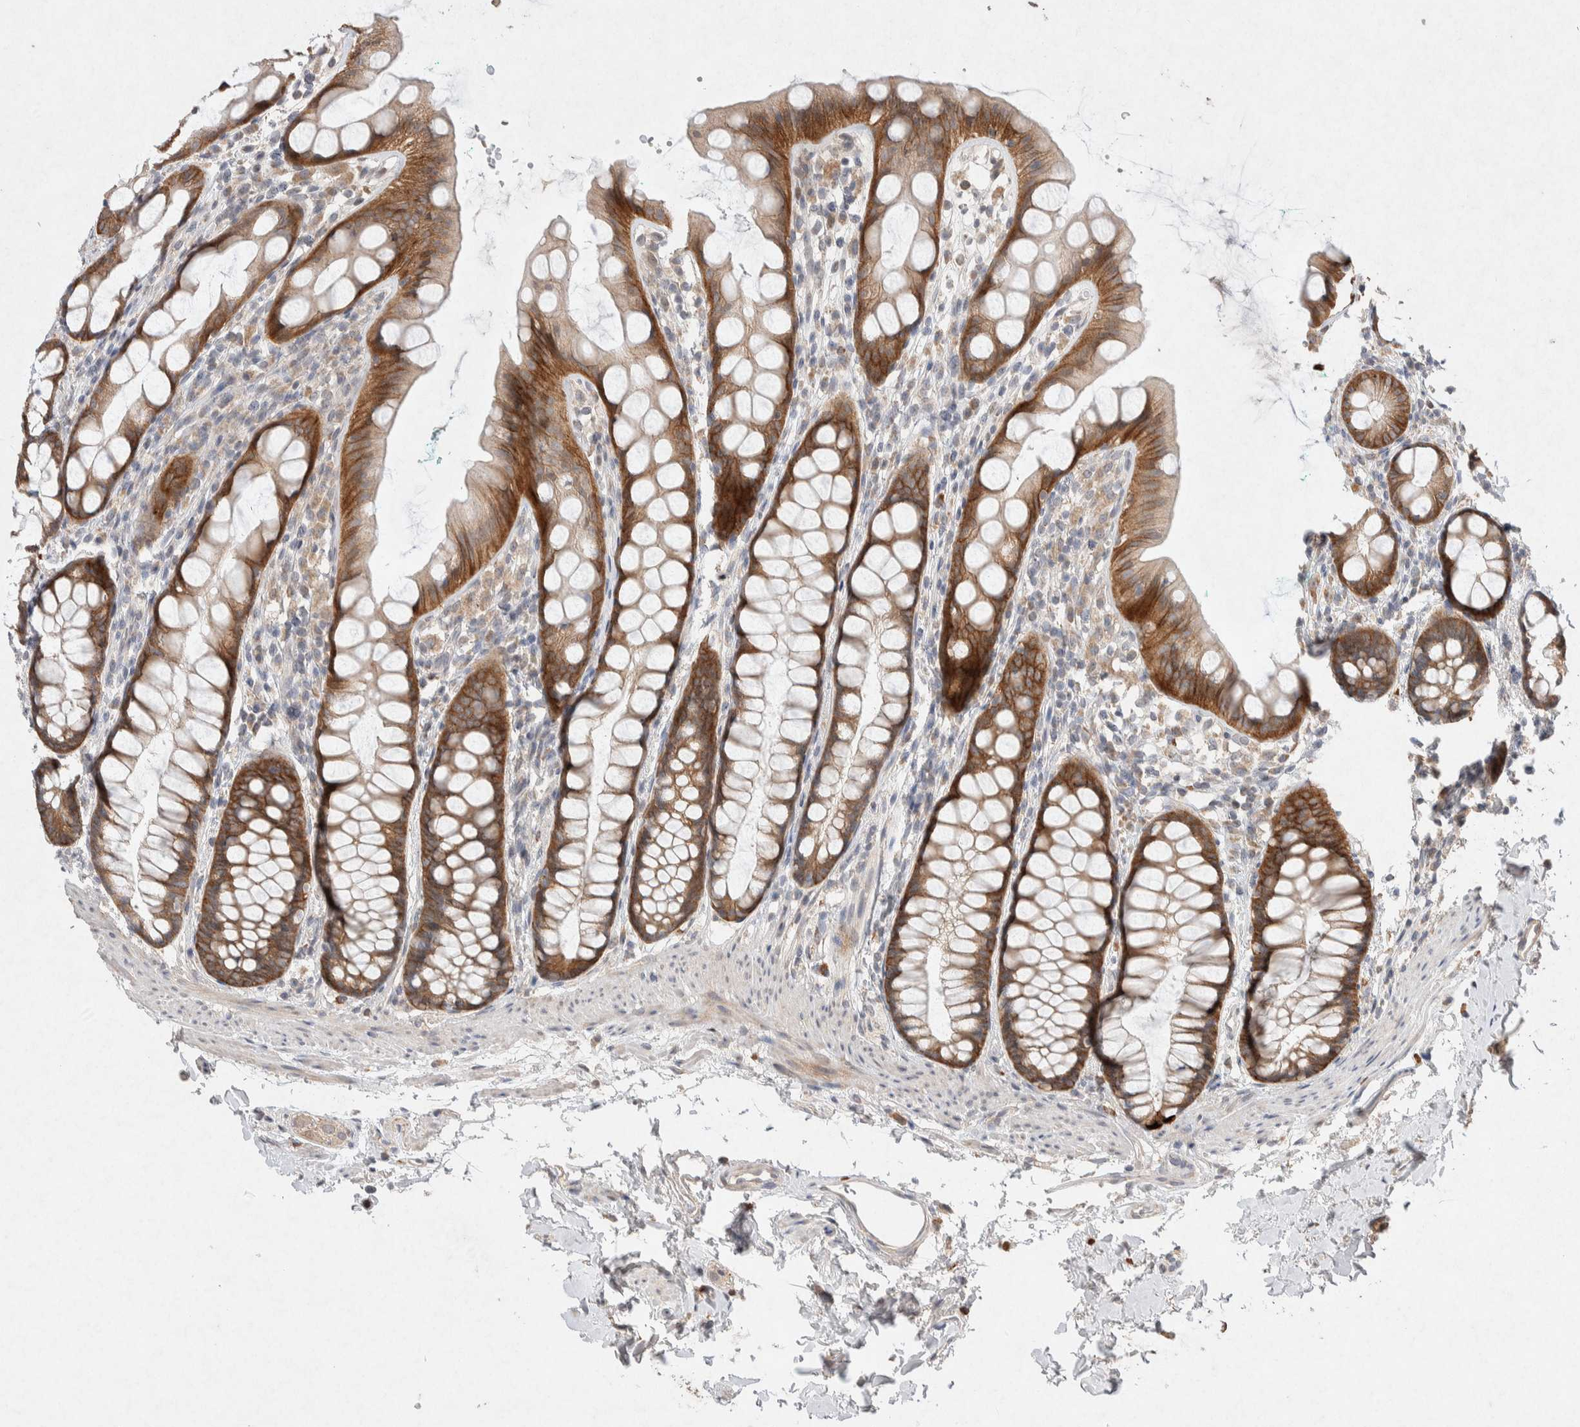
{"staining": {"intensity": "moderate", "quantity": ">75%", "location": "cytoplasmic/membranous"}, "tissue": "rectum", "cell_type": "Glandular cells", "image_type": "normal", "snomed": [{"axis": "morphology", "description": "Normal tissue, NOS"}, {"axis": "topography", "description": "Rectum"}], "caption": "High-power microscopy captured an IHC micrograph of unremarkable rectum, revealing moderate cytoplasmic/membranous positivity in approximately >75% of glandular cells.", "gene": "CMTM4", "patient": {"sex": "female", "age": 65}}